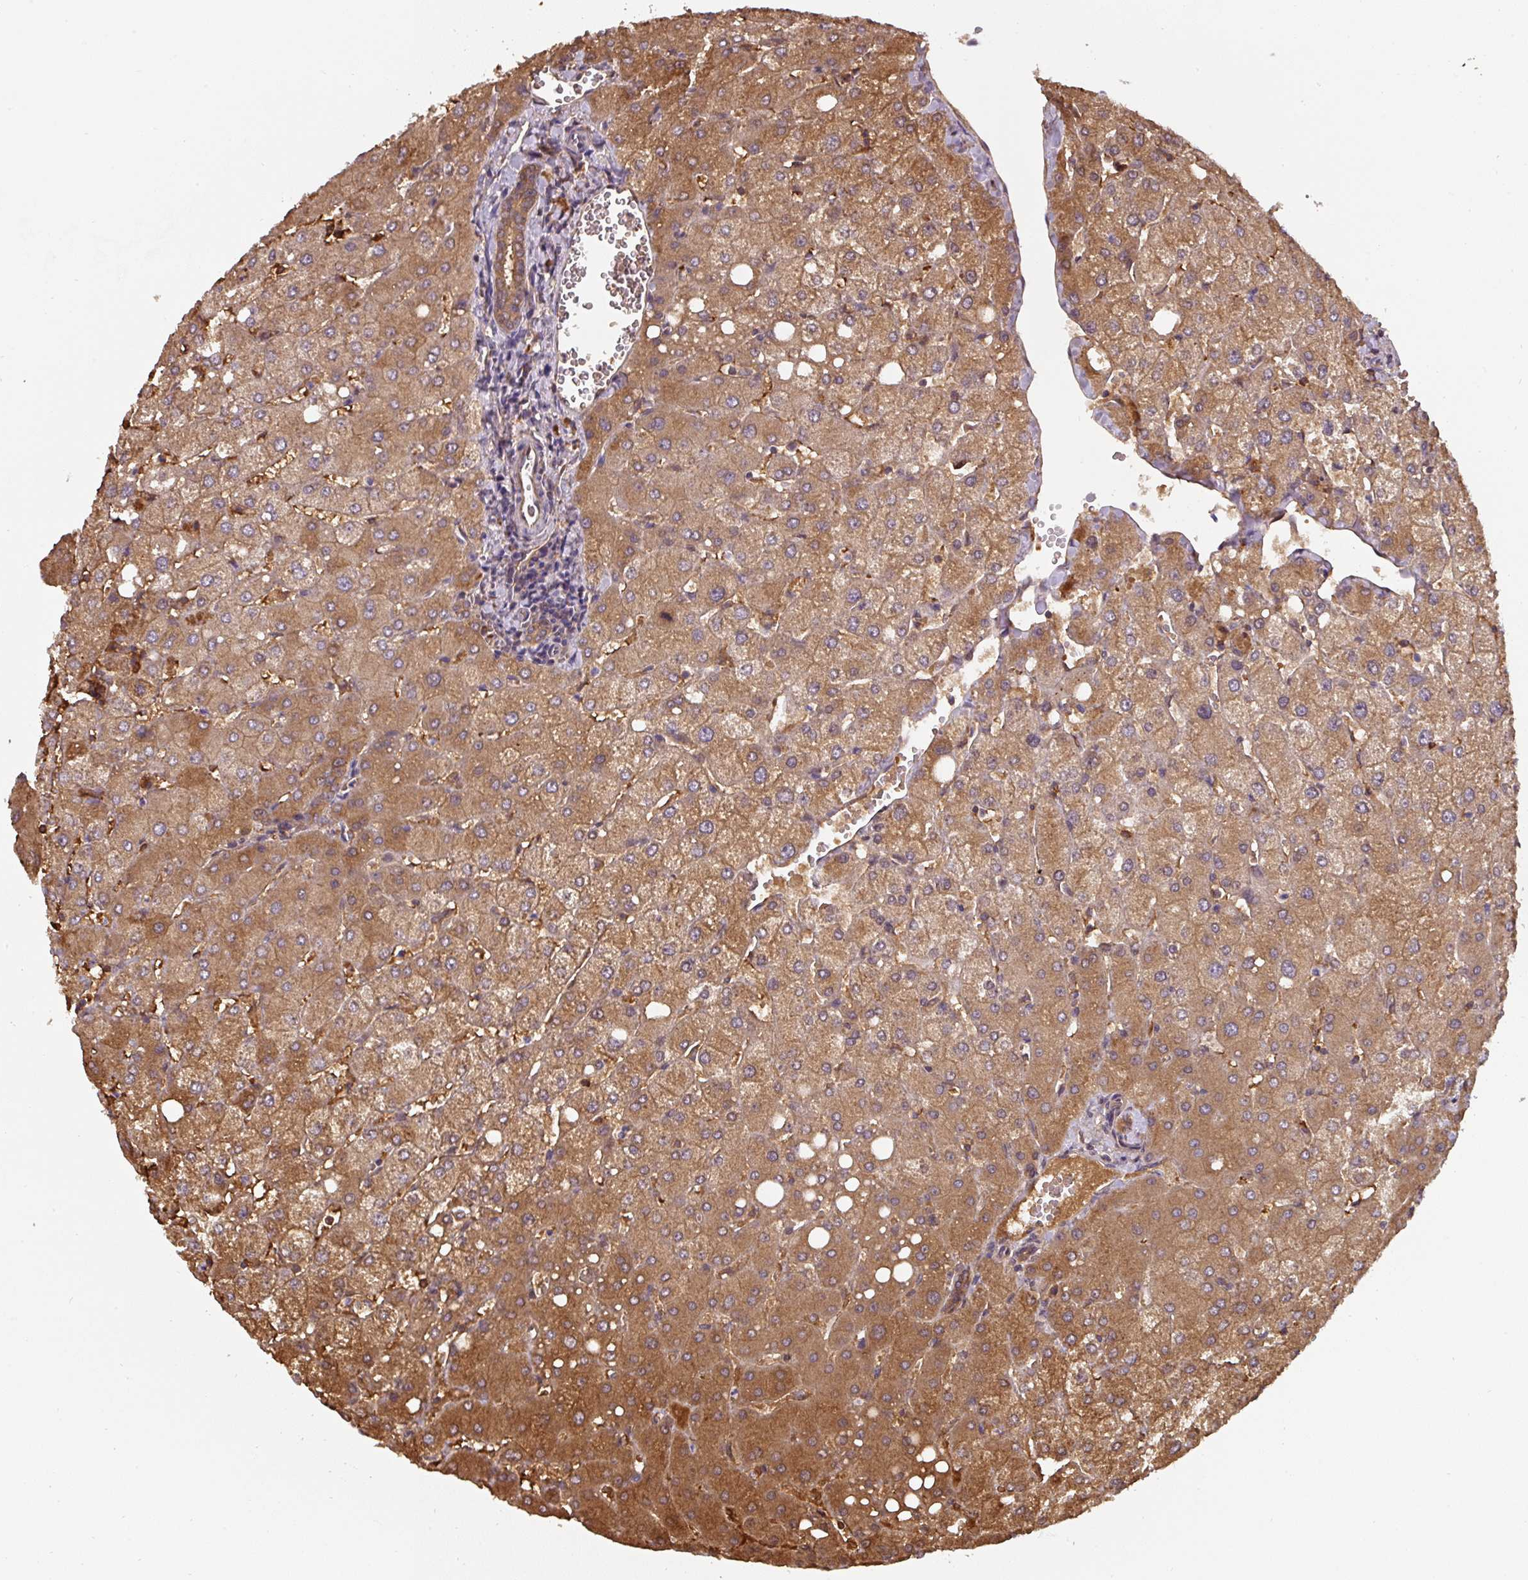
{"staining": {"intensity": "moderate", "quantity": "25%-75%", "location": "cytoplasmic/membranous"}, "tissue": "liver", "cell_type": "Cholangiocytes", "image_type": "normal", "snomed": [{"axis": "morphology", "description": "Normal tissue, NOS"}, {"axis": "topography", "description": "Liver"}], "caption": "Immunohistochemistry (DAB) staining of normal human liver demonstrates moderate cytoplasmic/membranous protein expression in approximately 25%-75% of cholangiocytes. The staining was performed using DAB, with brown indicating positive protein expression. Nuclei are stained blue with hematoxylin.", "gene": "ST13", "patient": {"sex": "female", "age": 54}}